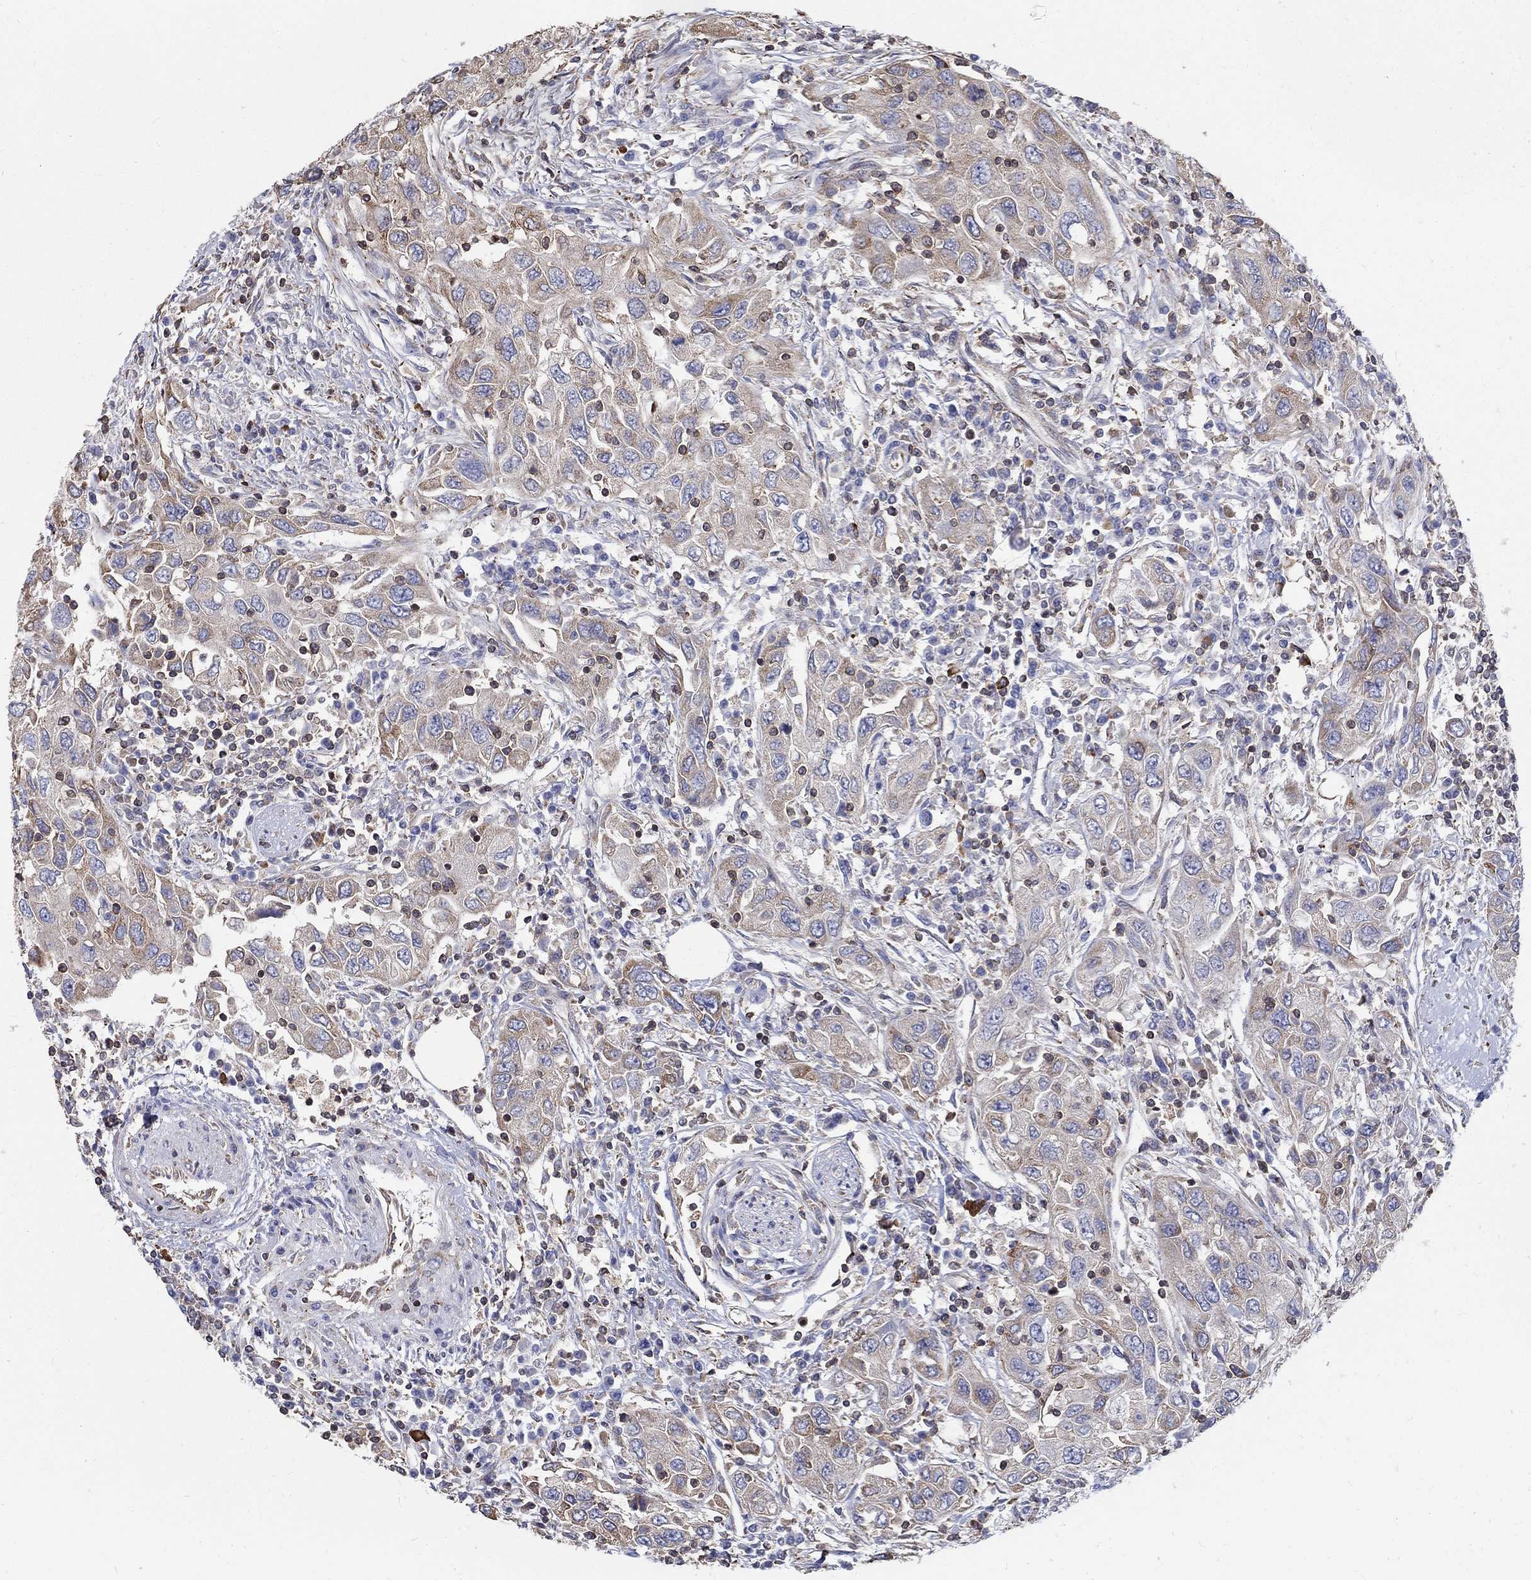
{"staining": {"intensity": "weak", "quantity": ">75%", "location": "cytoplasmic/membranous"}, "tissue": "urothelial cancer", "cell_type": "Tumor cells", "image_type": "cancer", "snomed": [{"axis": "morphology", "description": "Urothelial carcinoma, High grade"}, {"axis": "topography", "description": "Urinary bladder"}], "caption": "Urothelial cancer stained for a protein displays weak cytoplasmic/membranous positivity in tumor cells.", "gene": "AGAP2", "patient": {"sex": "male", "age": 76}}